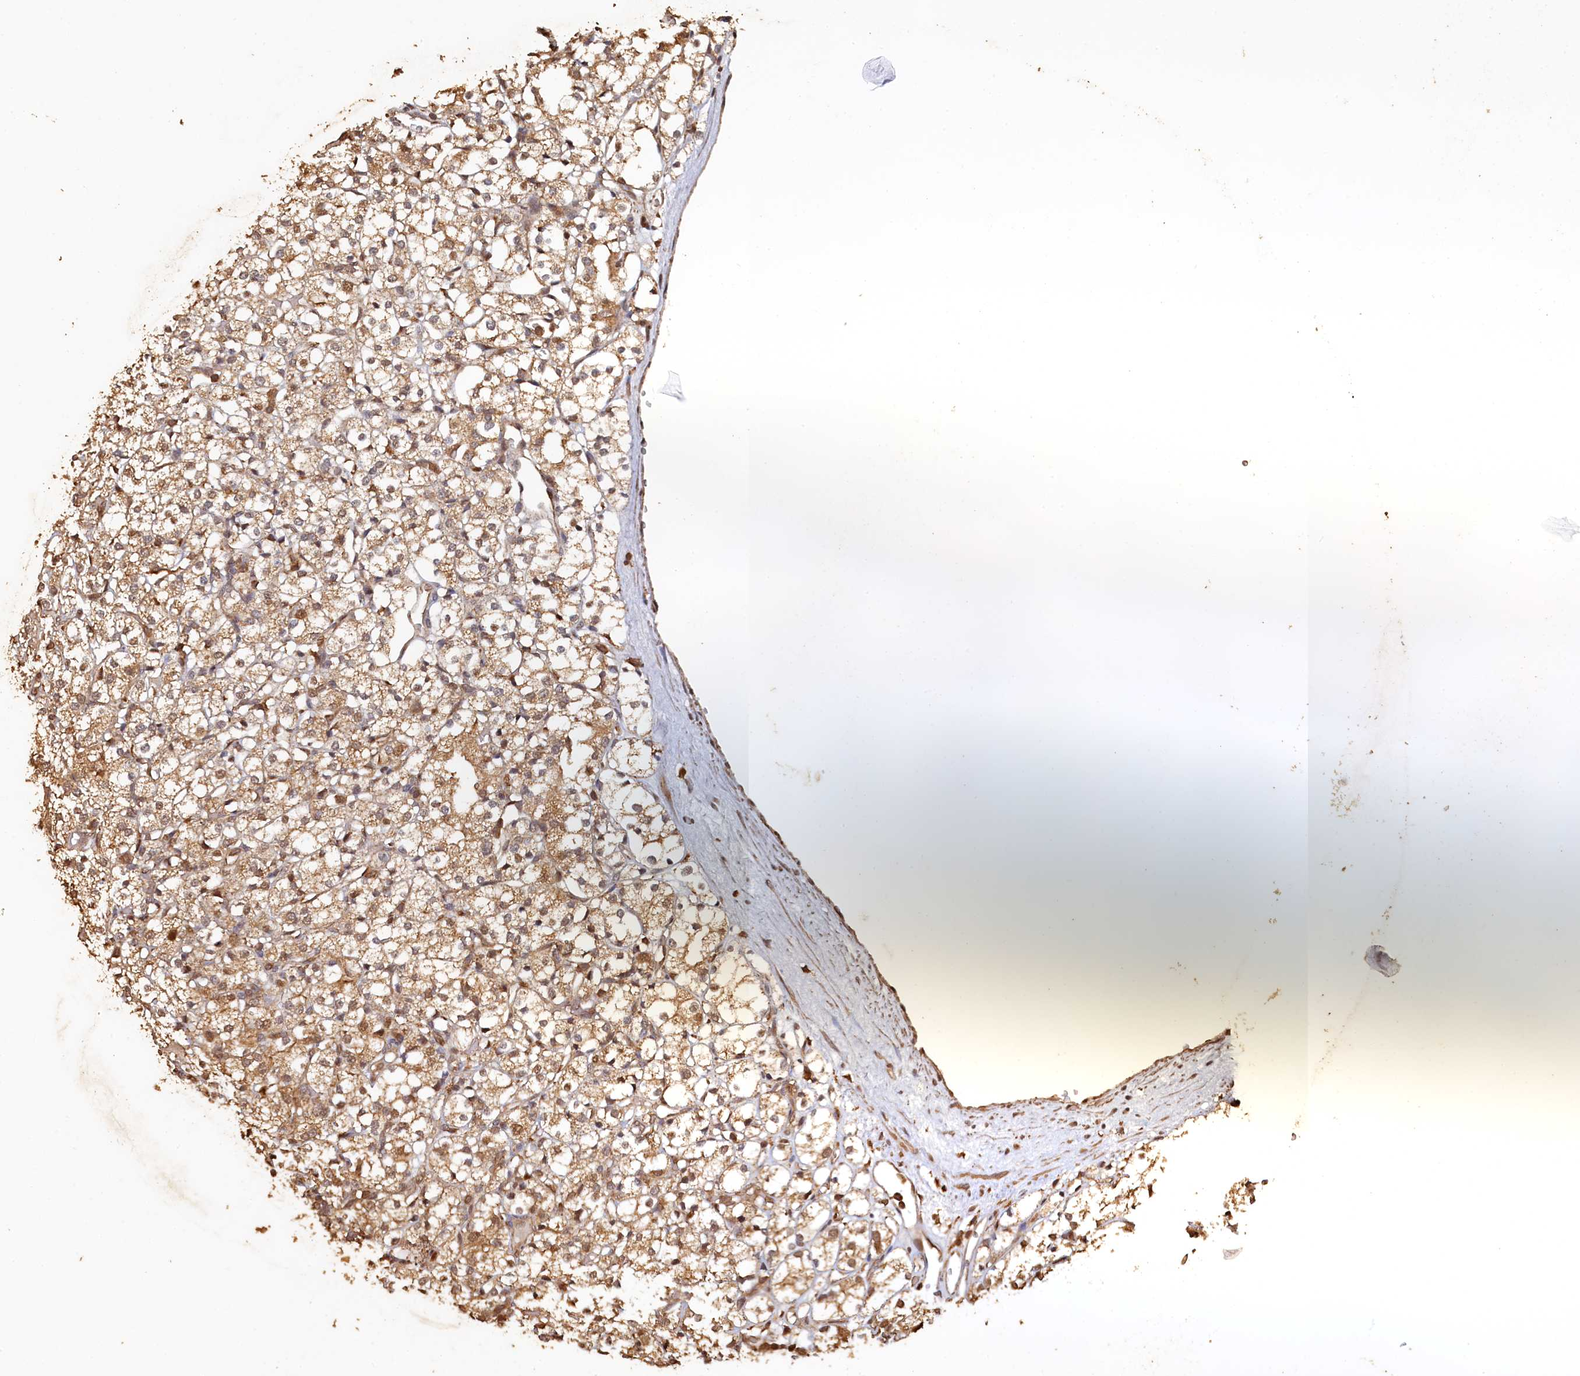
{"staining": {"intensity": "moderate", "quantity": "25%-75%", "location": "cytoplasmic/membranous"}, "tissue": "renal cancer", "cell_type": "Tumor cells", "image_type": "cancer", "snomed": [{"axis": "morphology", "description": "Adenocarcinoma, NOS"}, {"axis": "topography", "description": "Kidney"}], "caption": "The image exhibits a brown stain indicating the presence of a protein in the cytoplasmic/membranous of tumor cells in renal cancer (adenocarcinoma). (IHC, brightfield microscopy, high magnification).", "gene": "PIGN", "patient": {"sex": "male", "age": 77}}